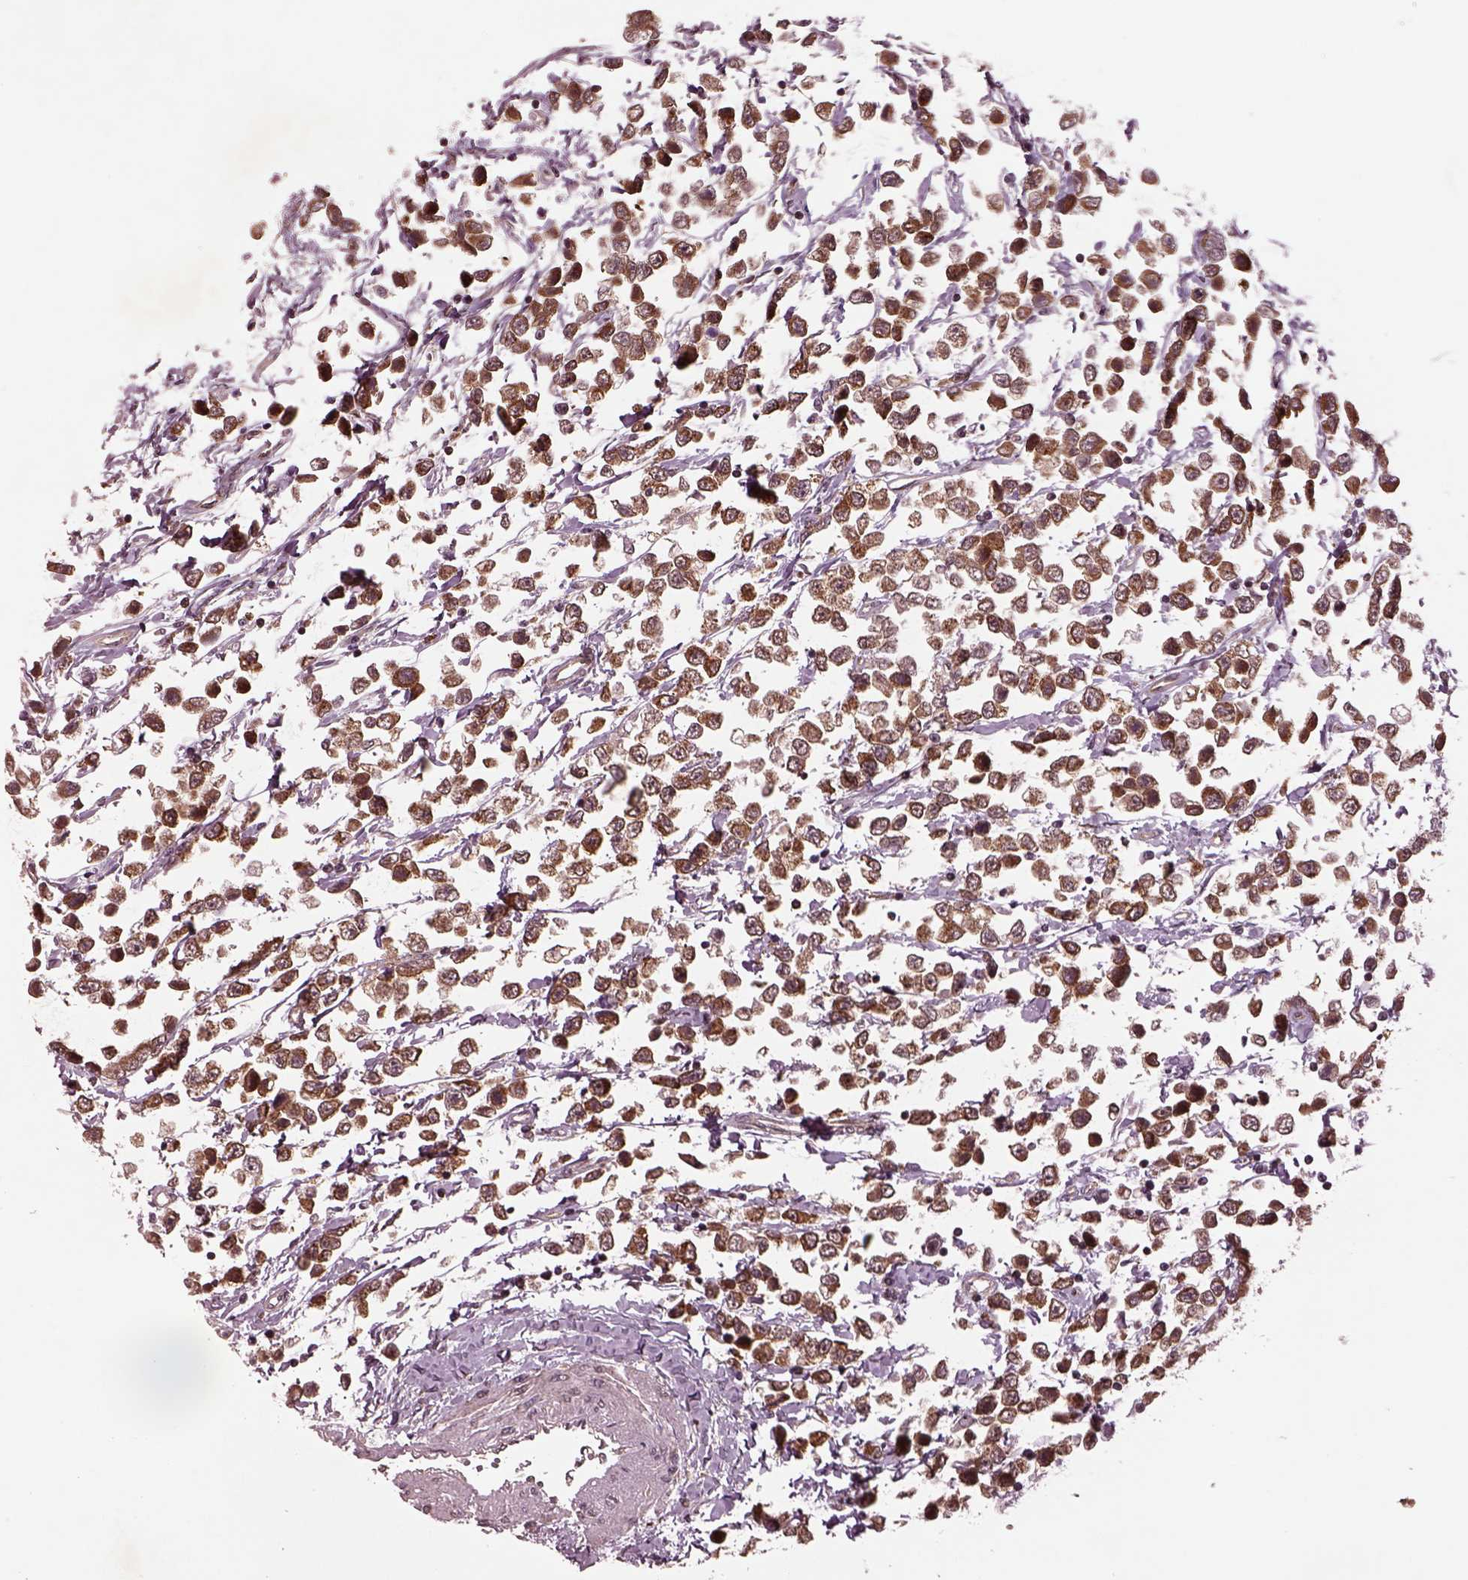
{"staining": {"intensity": "moderate", "quantity": ">75%", "location": "cytoplasmic/membranous"}, "tissue": "testis cancer", "cell_type": "Tumor cells", "image_type": "cancer", "snomed": [{"axis": "morphology", "description": "Seminoma, NOS"}, {"axis": "topography", "description": "Testis"}], "caption": "This photomicrograph displays immunohistochemistry (IHC) staining of testis seminoma, with medium moderate cytoplasmic/membranous expression in about >75% of tumor cells.", "gene": "WASHC2A", "patient": {"sex": "male", "age": 34}}